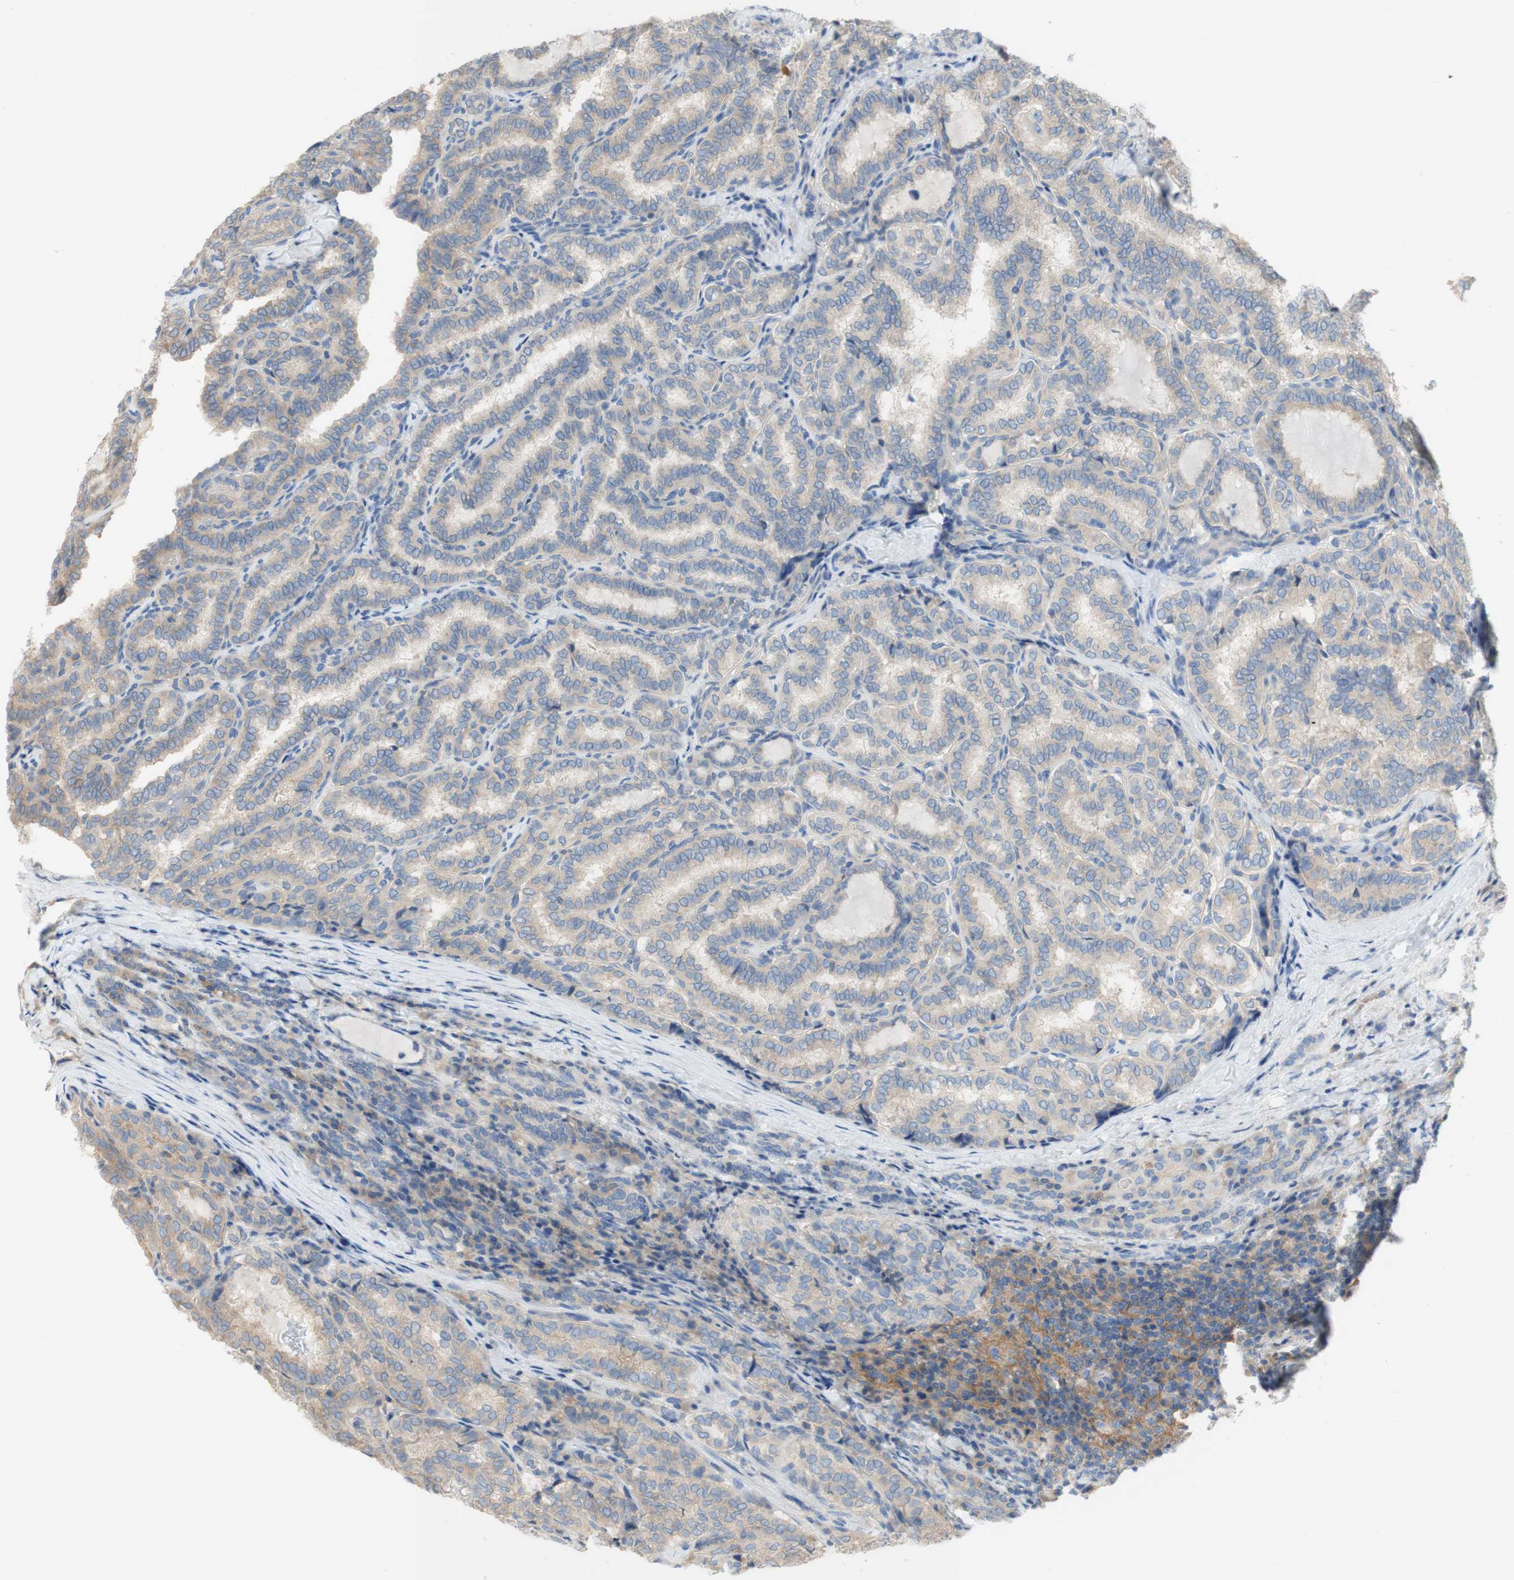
{"staining": {"intensity": "negative", "quantity": "none", "location": "none"}, "tissue": "thyroid cancer", "cell_type": "Tumor cells", "image_type": "cancer", "snomed": [{"axis": "morphology", "description": "Normal tissue, NOS"}, {"axis": "morphology", "description": "Papillary adenocarcinoma, NOS"}, {"axis": "topography", "description": "Thyroid gland"}], "caption": "DAB (3,3'-diaminobenzidine) immunohistochemical staining of papillary adenocarcinoma (thyroid) displays no significant positivity in tumor cells. Nuclei are stained in blue.", "gene": "ATP2B1", "patient": {"sex": "female", "age": 30}}